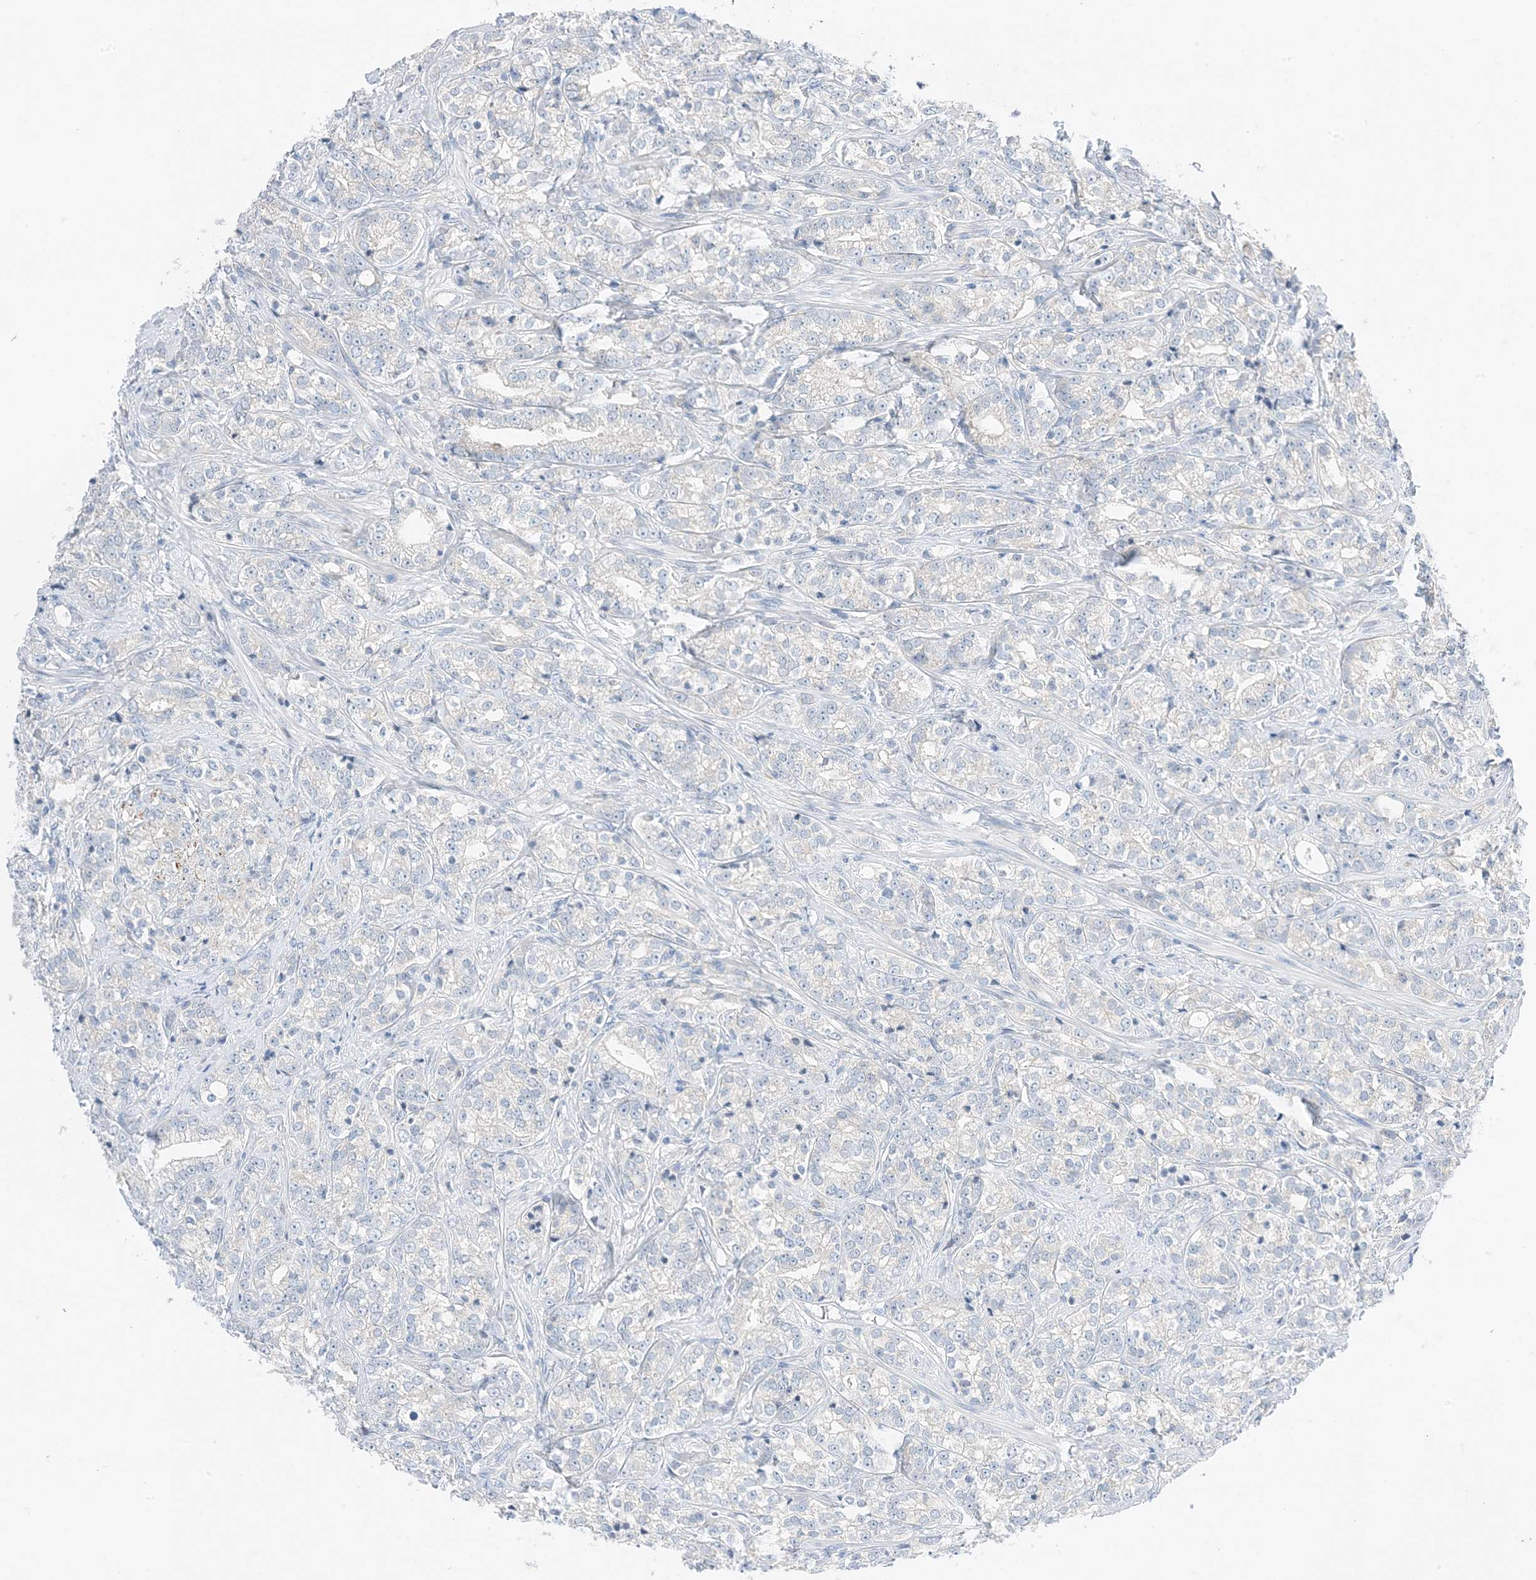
{"staining": {"intensity": "negative", "quantity": "none", "location": "none"}, "tissue": "prostate cancer", "cell_type": "Tumor cells", "image_type": "cancer", "snomed": [{"axis": "morphology", "description": "Adenocarcinoma, High grade"}, {"axis": "topography", "description": "Prostate"}], "caption": "Tumor cells show no significant protein expression in prostate cancer (adenocarcinoma (high-grade)).", "gene": "KIFBP", "patient": {"sex": "male", "age": 69}}